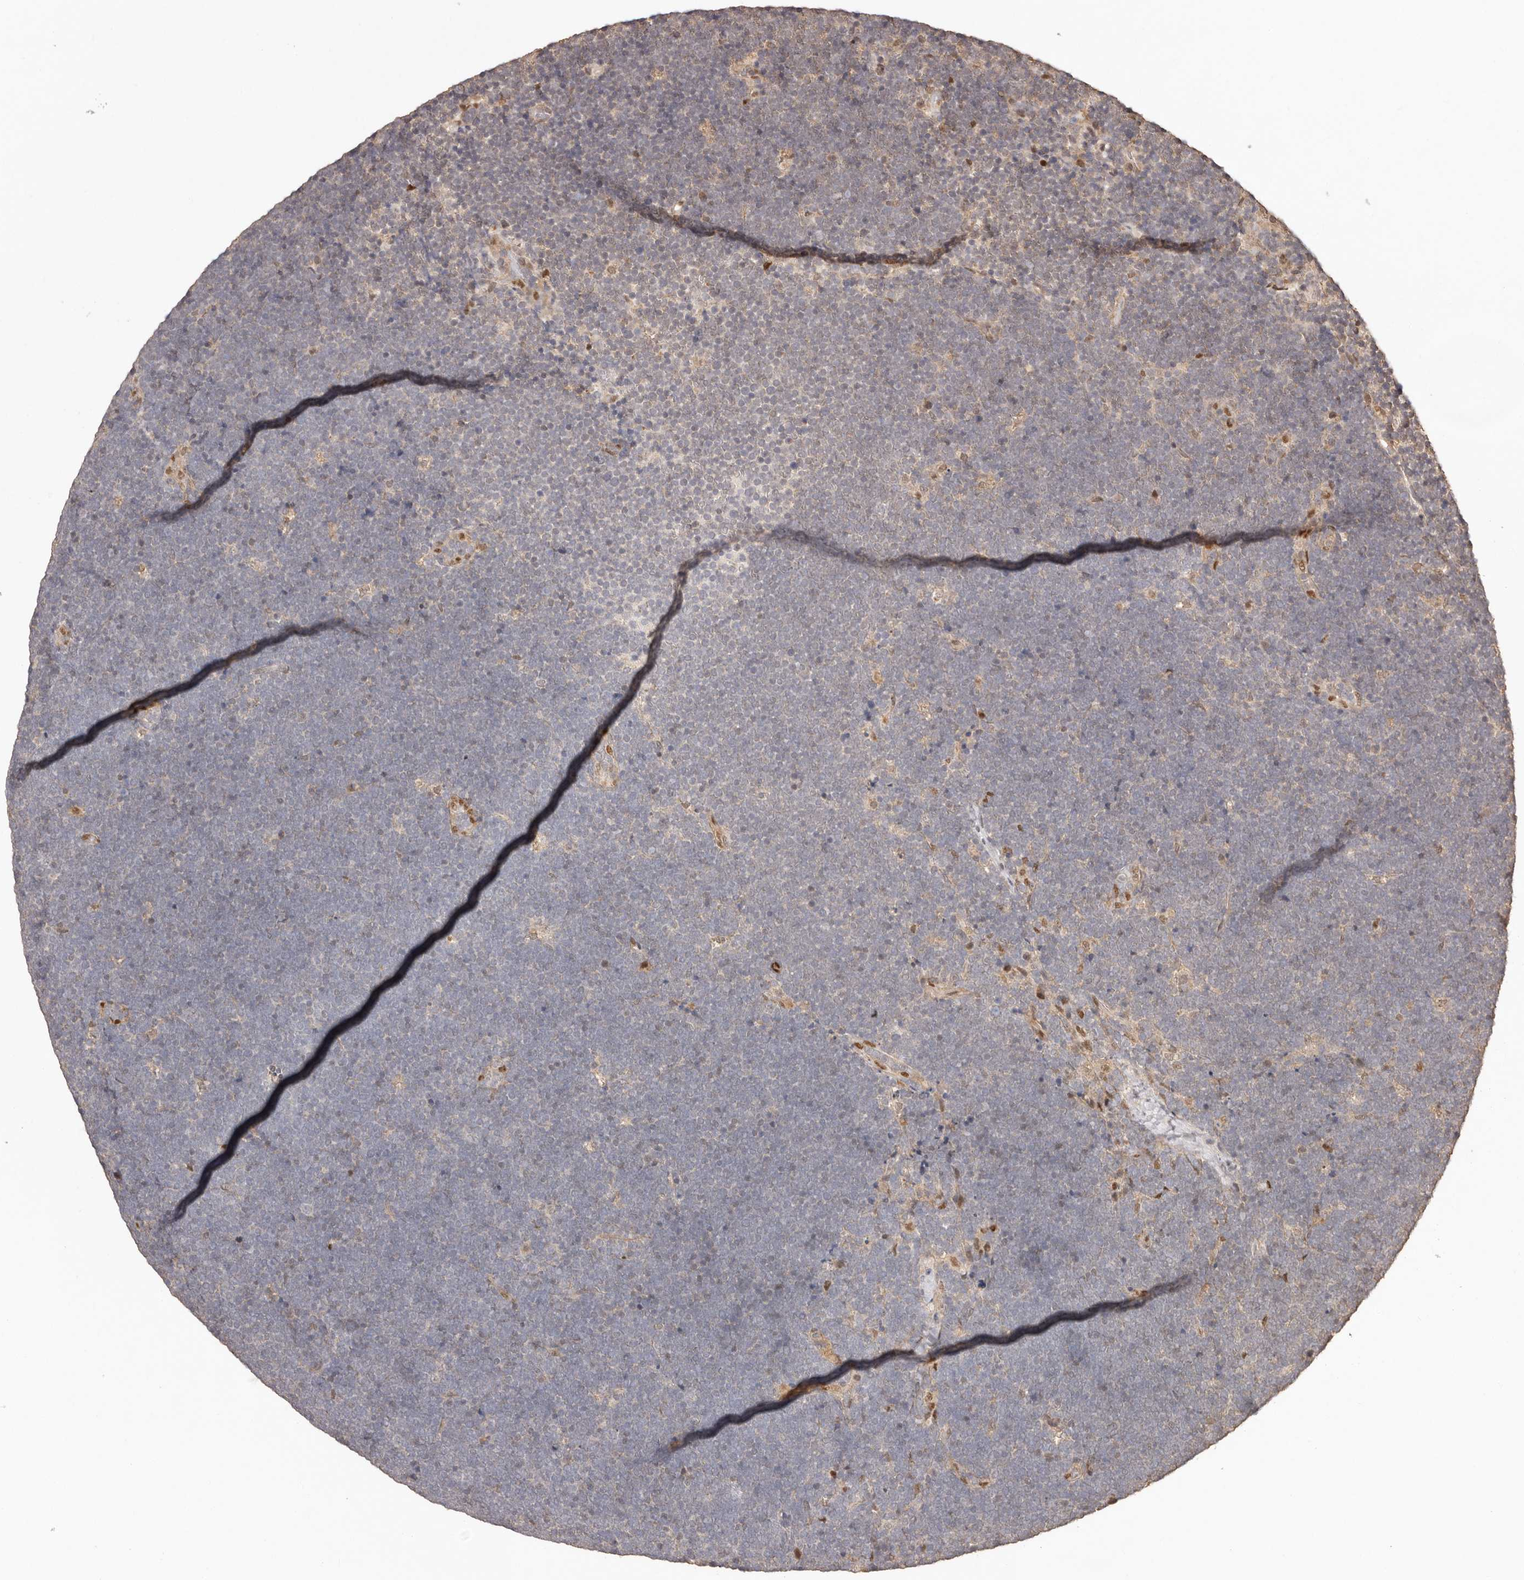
{"staining": {"intensity": "negative", "quantity": "none", "location": "none"}, "tissue": "lymphoma", "cell_type": "Tumor cells", "image_type": "cancer", "snomed": [{"axis": "morphology", "description": "Malignant lymphoma, non-Hodgkin's type, High grade"}, {"axis": "topography", "description": "Lymph node"}], "caption": "Histopathology image shows no significant protein positivity in tumor cells of lymphoma.", "gene": "UBR2", "patient": {"sex": "male", "age": 13}}